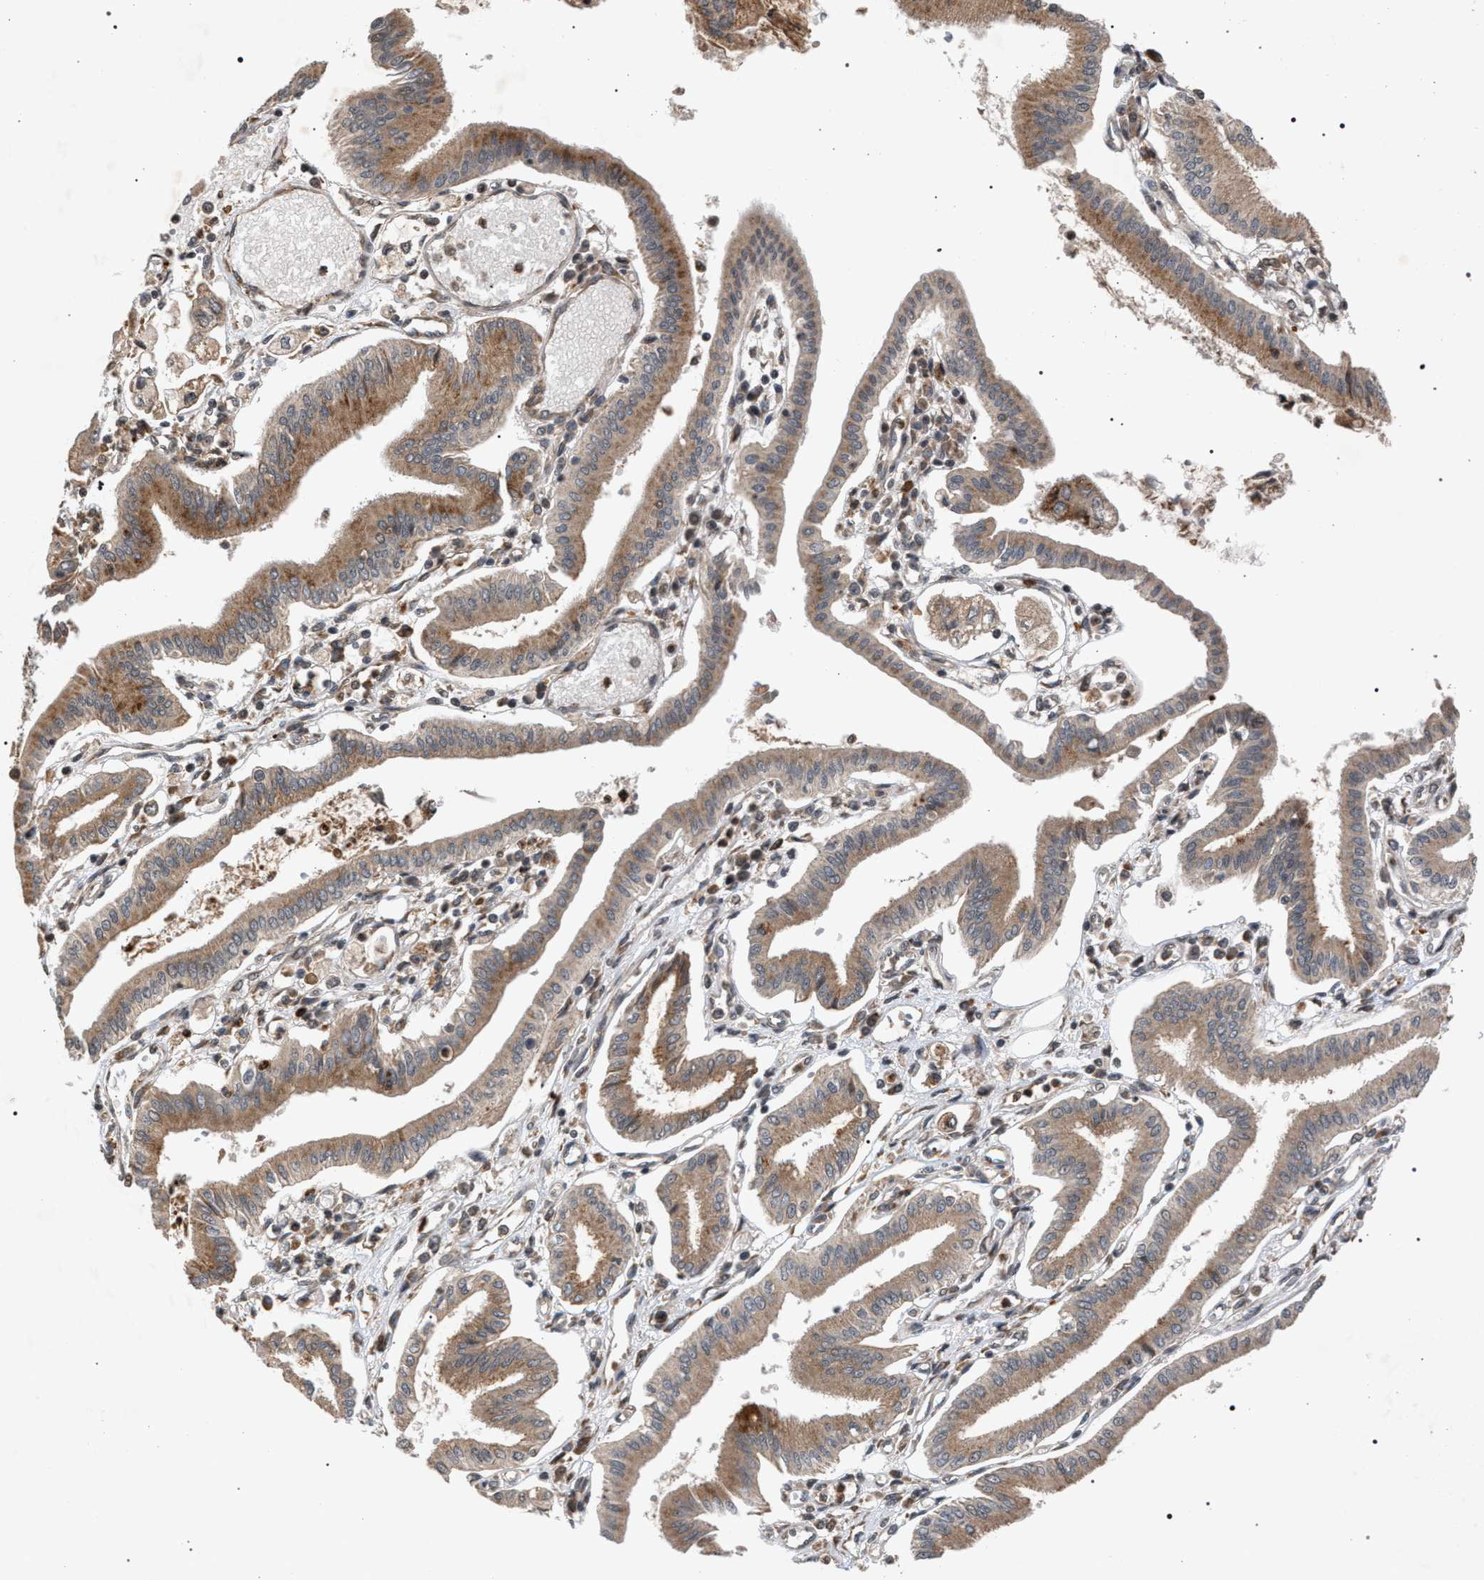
{"staining": {"intensity": "moderate", "quantity": ">75%", "location": "cytoplasmic/membranous"}, "tissue": "pancreatic cancer", "cell_type": "Tumor cells", "image_type": "cancer", "snomed": [{"axis": "morphology", "description": "Adenocarcinoma, NOS"}, {"axis": "topography", "description": "Pancreas"}], "caption": "Approximately >75% of tumor cells in human pancreatic cancer (adenocarcinoma) exhibit moderate cytoplasmic/membranous protein positivity as visualized by brown immunohistochemical staining.", "gene": "IRAK4", "patient": {"sex": "male", "age": 56}}